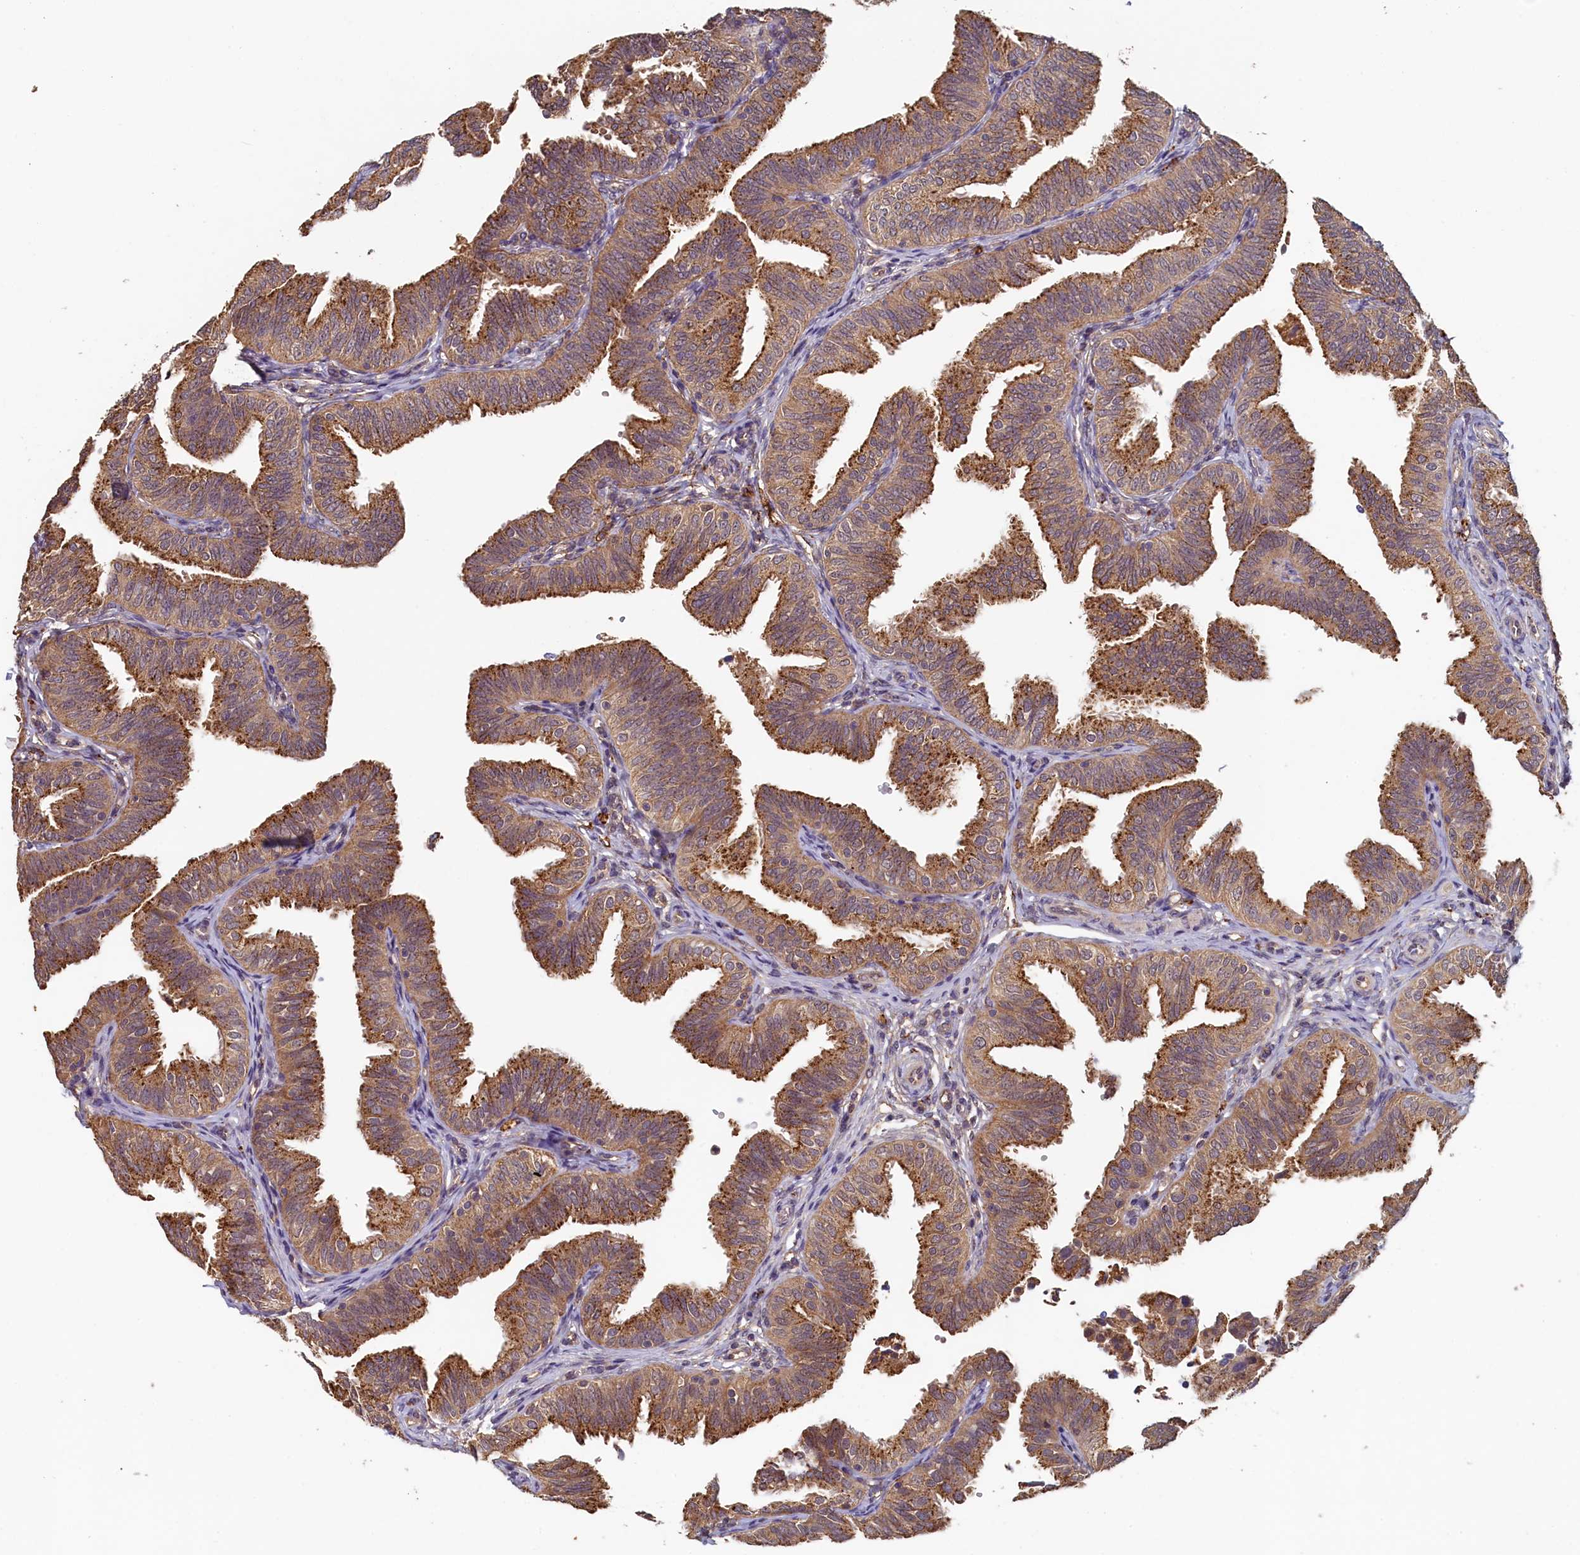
{"staining": {"intensity": "moderate", "quantity": ">75%", "location": "cytoplasmic/membranous"}, "tissue": "fallopian tube", "cell_type": "Glandular cells", "image_type": "normal", "snomed": [{"axis": "morphology", "description": "Normal tissue, NOS"}, {"axis": "topography", "description": "Fallopian tube"}], "caption": "Immunohistochemical staining of benign human fallopian tube displays >75% levels of moderate cytoplasmic/membranous protein positivity in about >75% of glandular cells.", "gene": "NUBP2", "patient": {"sex": "female", "age": 35}}